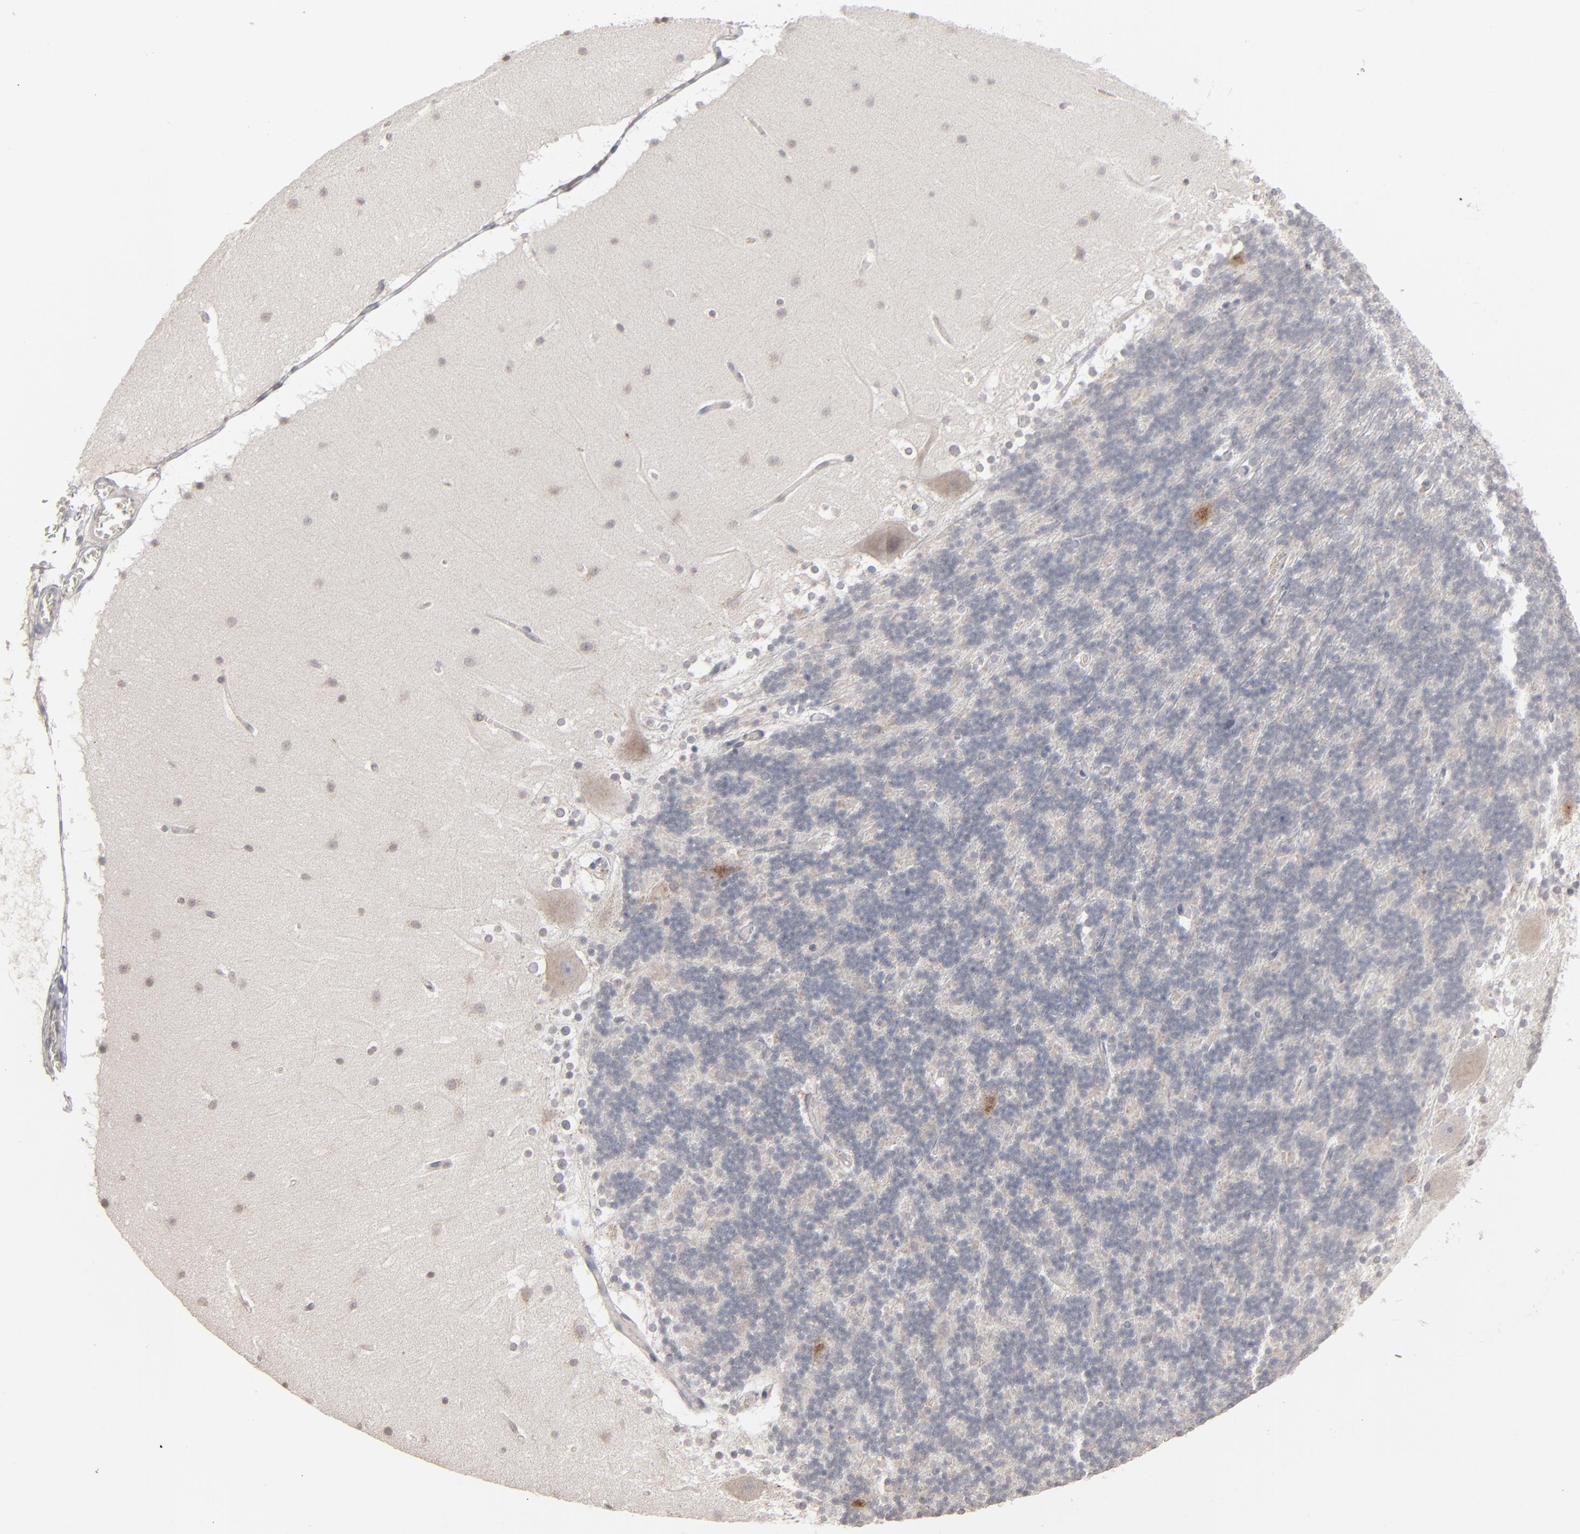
{"staining": {"intensity": "negative", "quantity": "none", "location": "none"}, "tissue": "cerebellum", "cell_type": "Cells in granular layer", "image_type": "normal", "snomed": [{"axis": "morphology", "description": "Normal tissue, NOS"}, {"axis": "topography", "description": "Cerebellum"}], "caption": "Immunohistochemistry (IHC) histopathology image of unremarkable cerebellum: human cerebellum stained with DAB demonstrates no significant protein staining in cells in granular layer. (Brightfield microscopy of DAB IHC at high magnification).", "gene": "STAT4", "patient": {"sex": "female", "age": 19}}